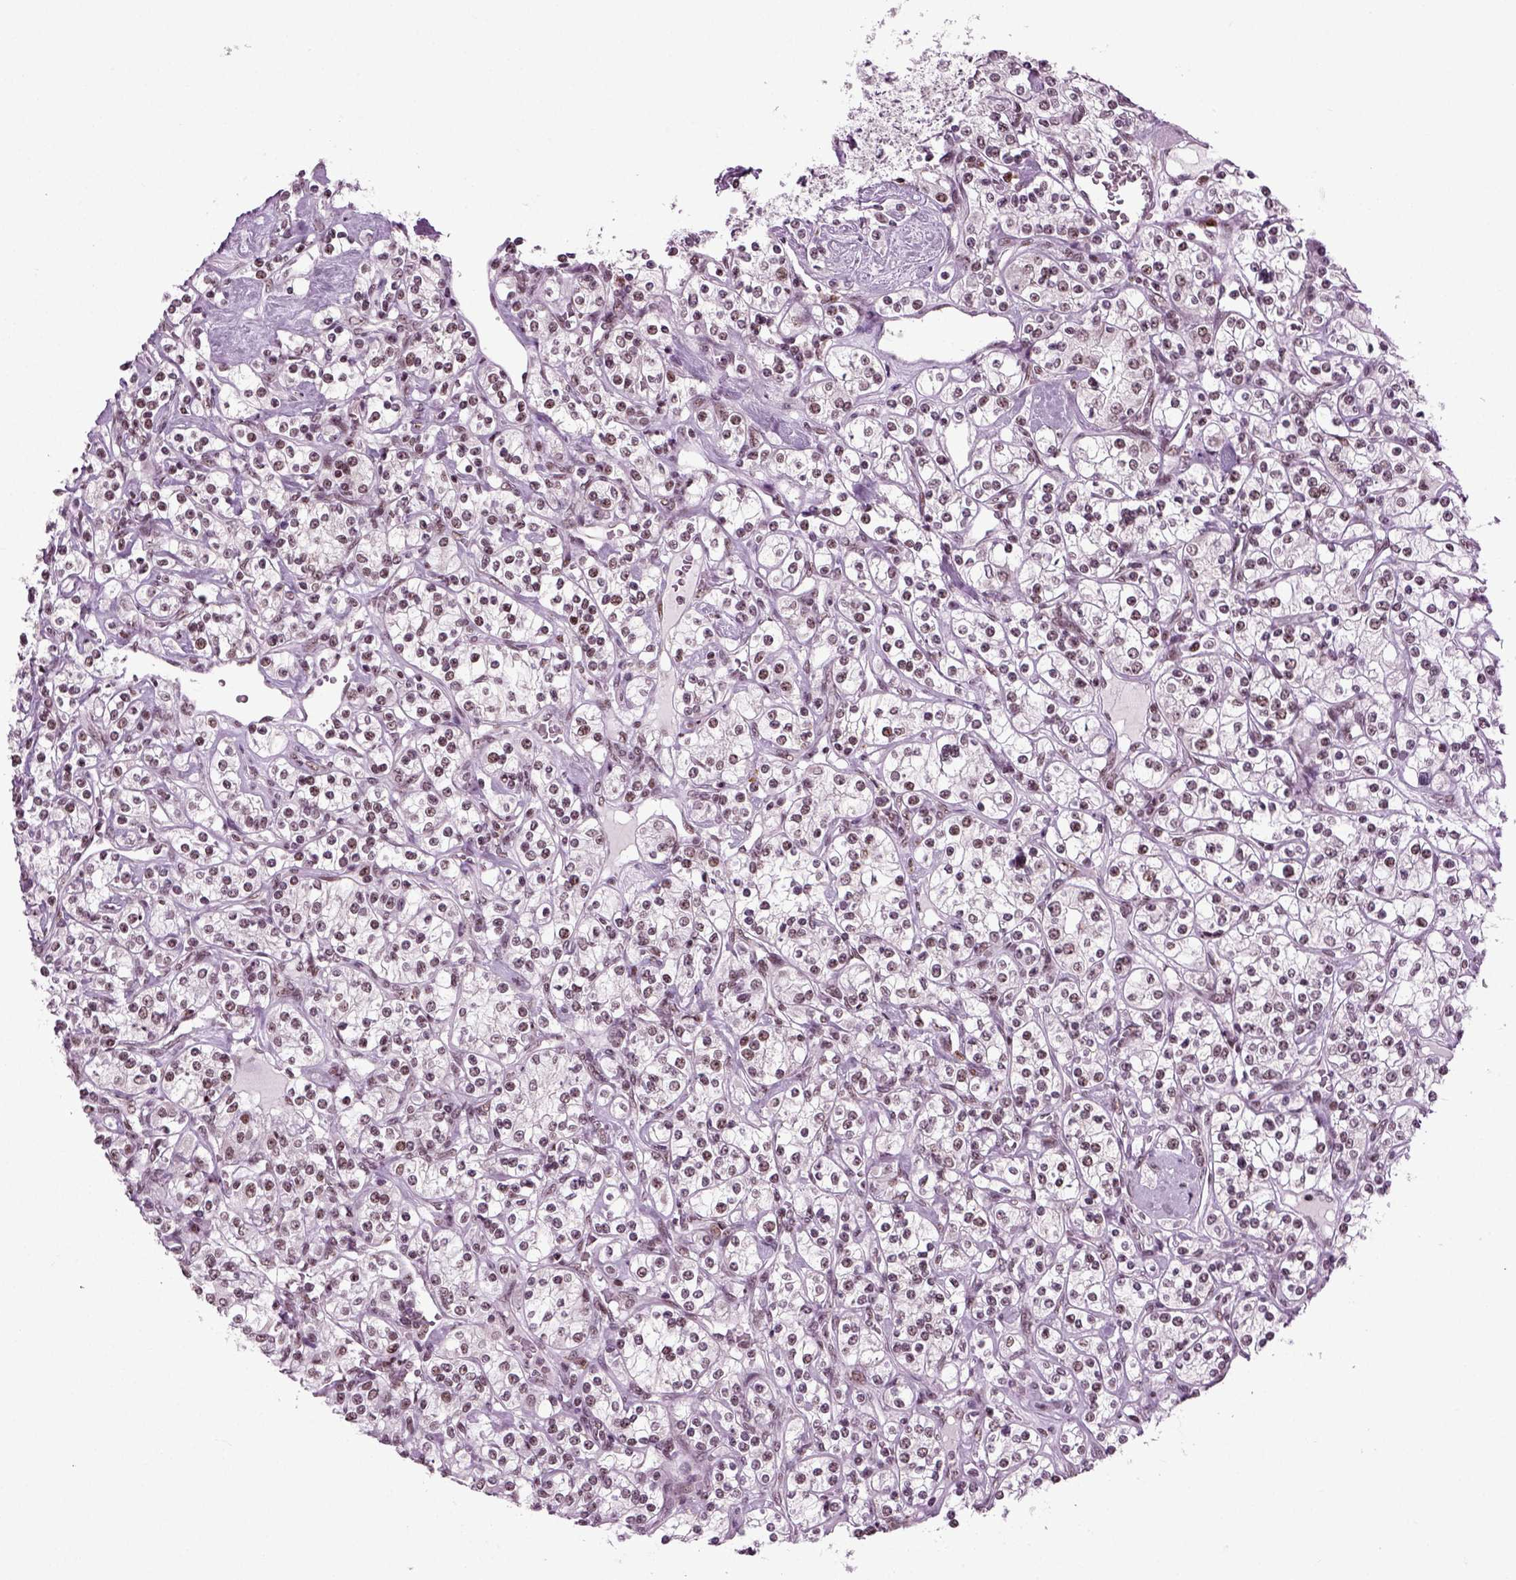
{"staining": {"intensity": "weak", "quantity": "<25%", "location": "nuclear"}, "tissue": "renal cancer", "cell_type": "Tumor cells", "image_type": "cancer", "snomed": [{"axis": "morphology", "description": "Adenocarcinoma, NOS"}, {"axis": "topography", "description": "Kidney"}], "caption": "This is an IHC photomicrograph of human renal adenocarcinoma. There is no expression in tumor cells.", "gene": "RCOR3", "patient": {"sex": "male", "age": 77}}